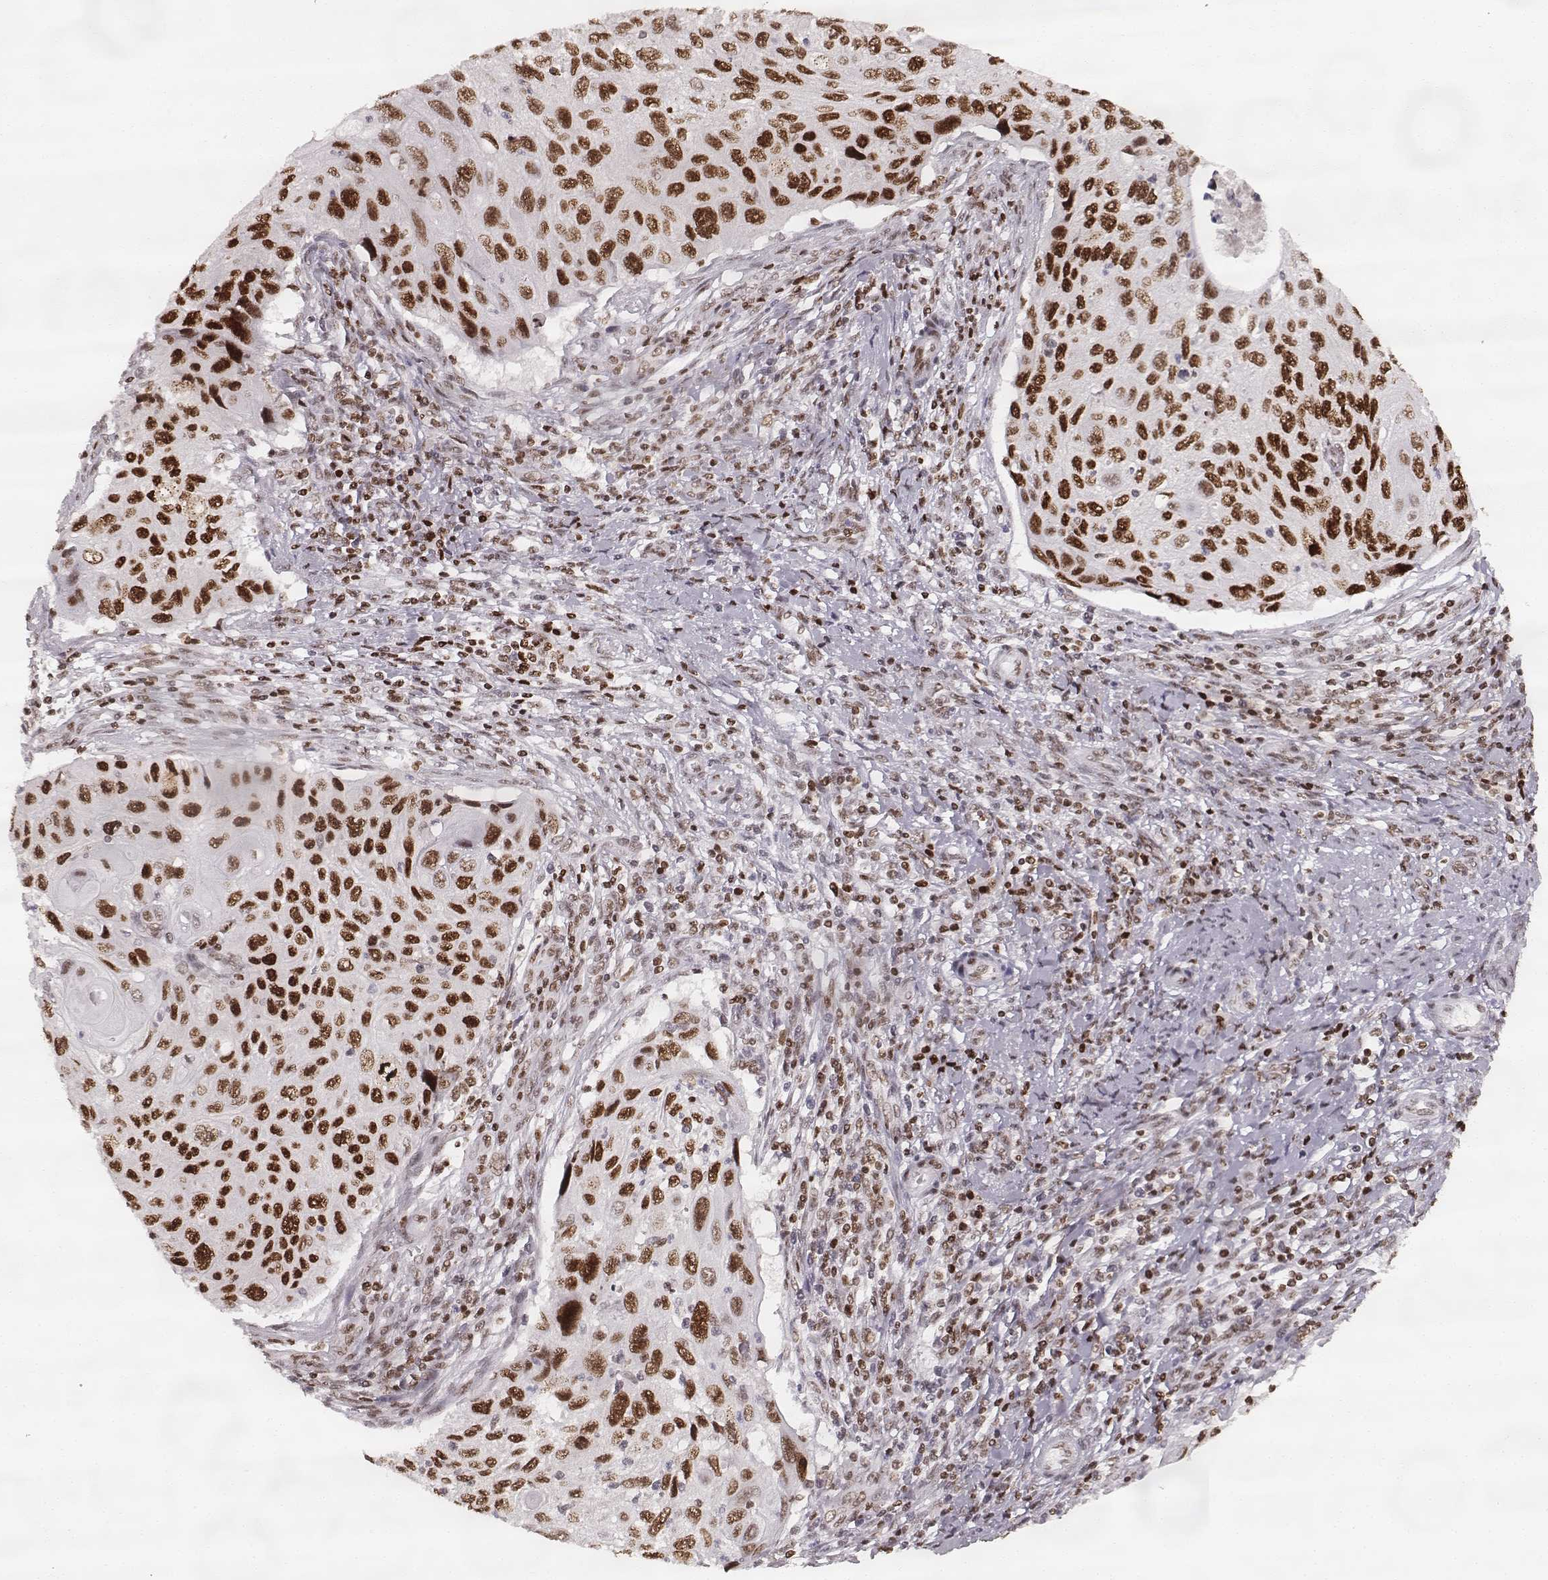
{"staining": {"intensity": "strong", "quantity": ">75%", "location": "nuclear"}, "tissue": "cervical cancer", "cell_type": "Tumor cells", "image_type": "cancer", "snomed": [{"axis": "morphology", "description": "Squamous cell carcinoma, NOS"}, {"axis": "topography", "description": "Cervix"}], "caption": "Brown immunohistochemical staining in cervical cancer (squamous cell carcinoma) exhibits strong nuclear staining in approximately >75% of tumor cells.", "gene": "PARP1", "patient": {"sex": "female", "age": 70}}